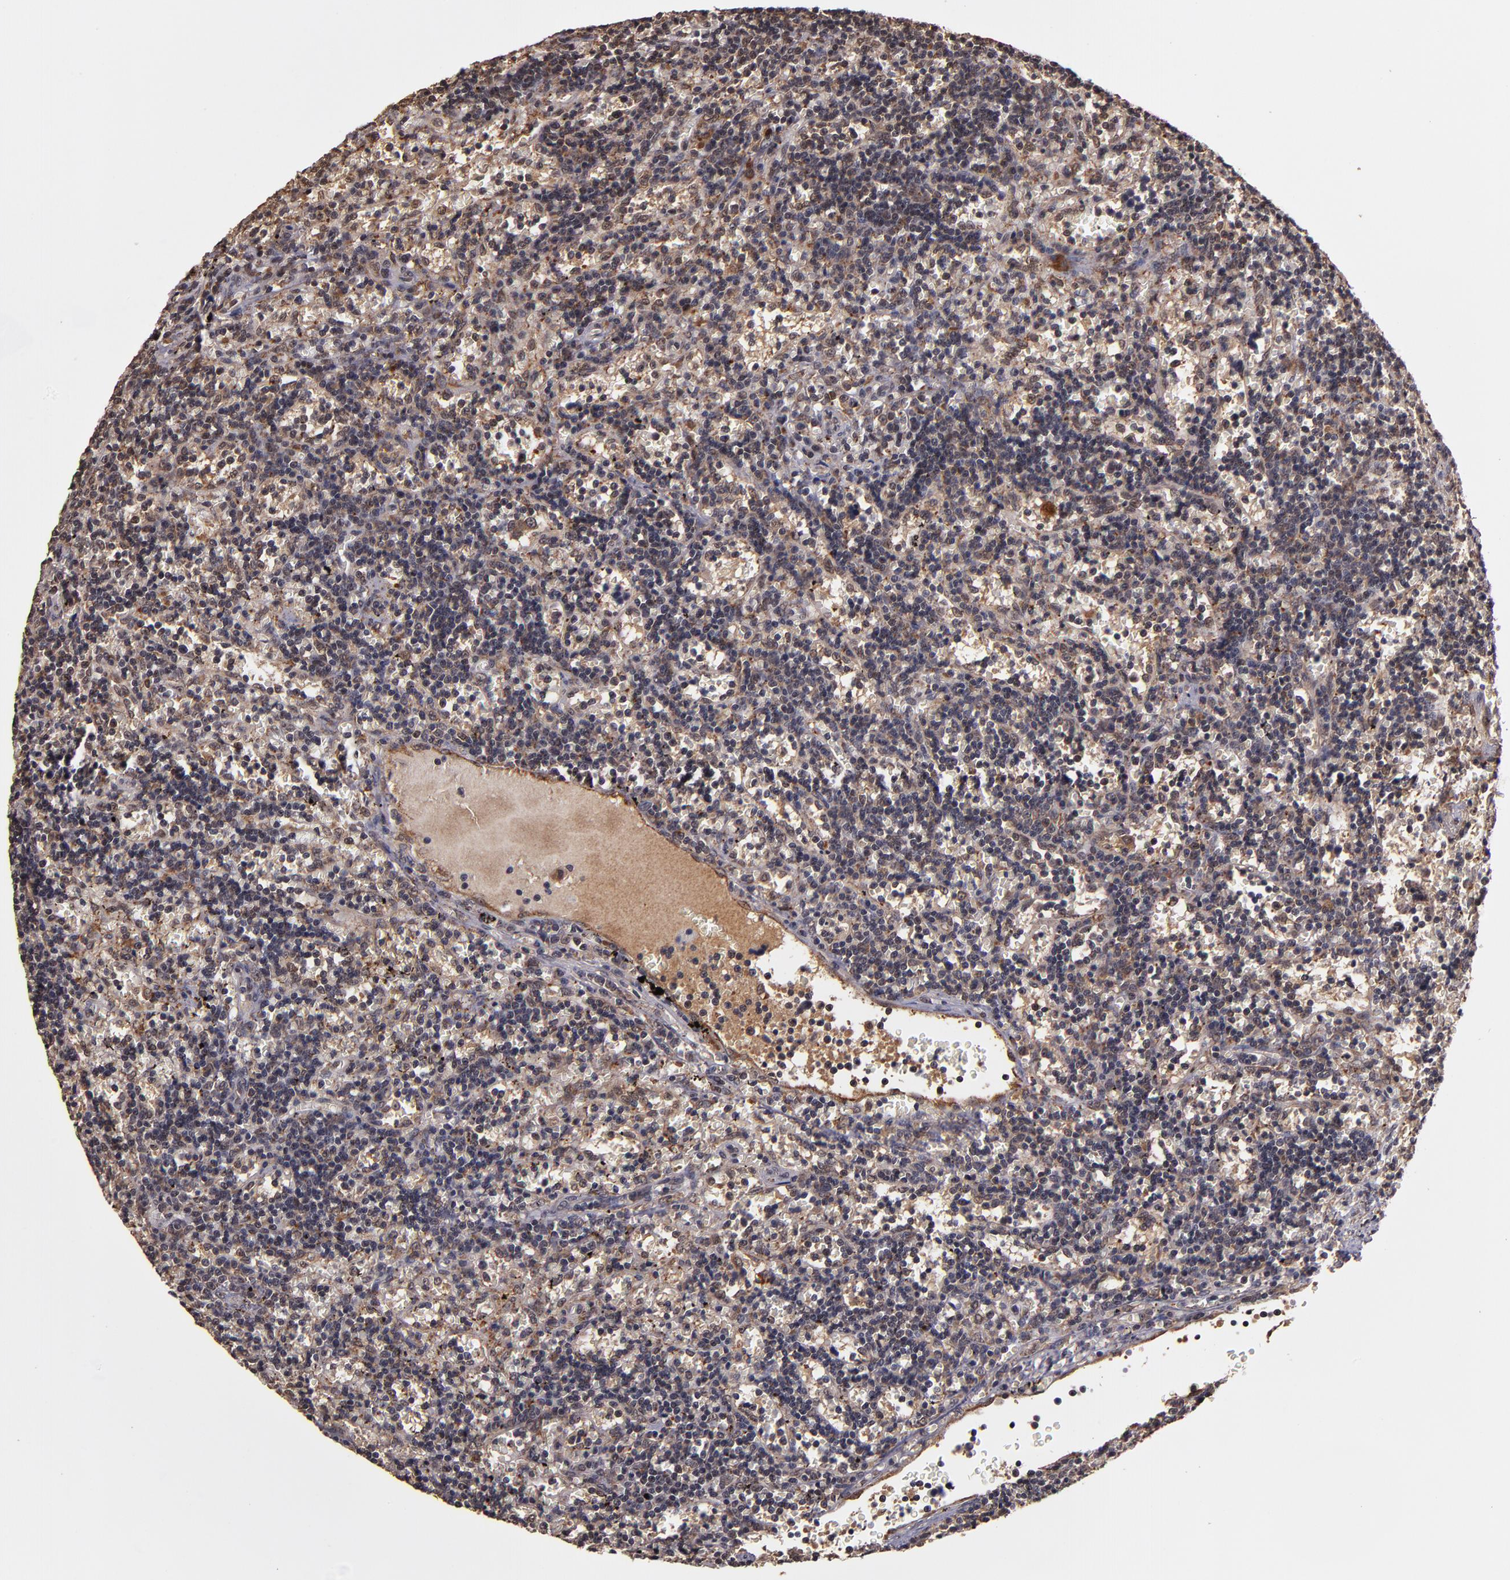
{"staining": {"intensity": "weak", "quantity": "<25%", "location": "cytoplasmic/membranous"}, "tissue": "lymphoma", "cell_type": "Tumor cells", "image_type": "cancer", "snomed": [{"axis": "morphology", "description": "Malignant lymphoma, non-Hodgkin's type, Low grade"}, {"axis": "topography", "description": "Spleen"}], "caption": "Tumor cells show no significant protein staining in low-grade malignant lymphoma, non-Hodgkin's type. Nuclei are stained in blue.", "gene": "RIOK3", "patient": {"sex": "male", "age": 60}}